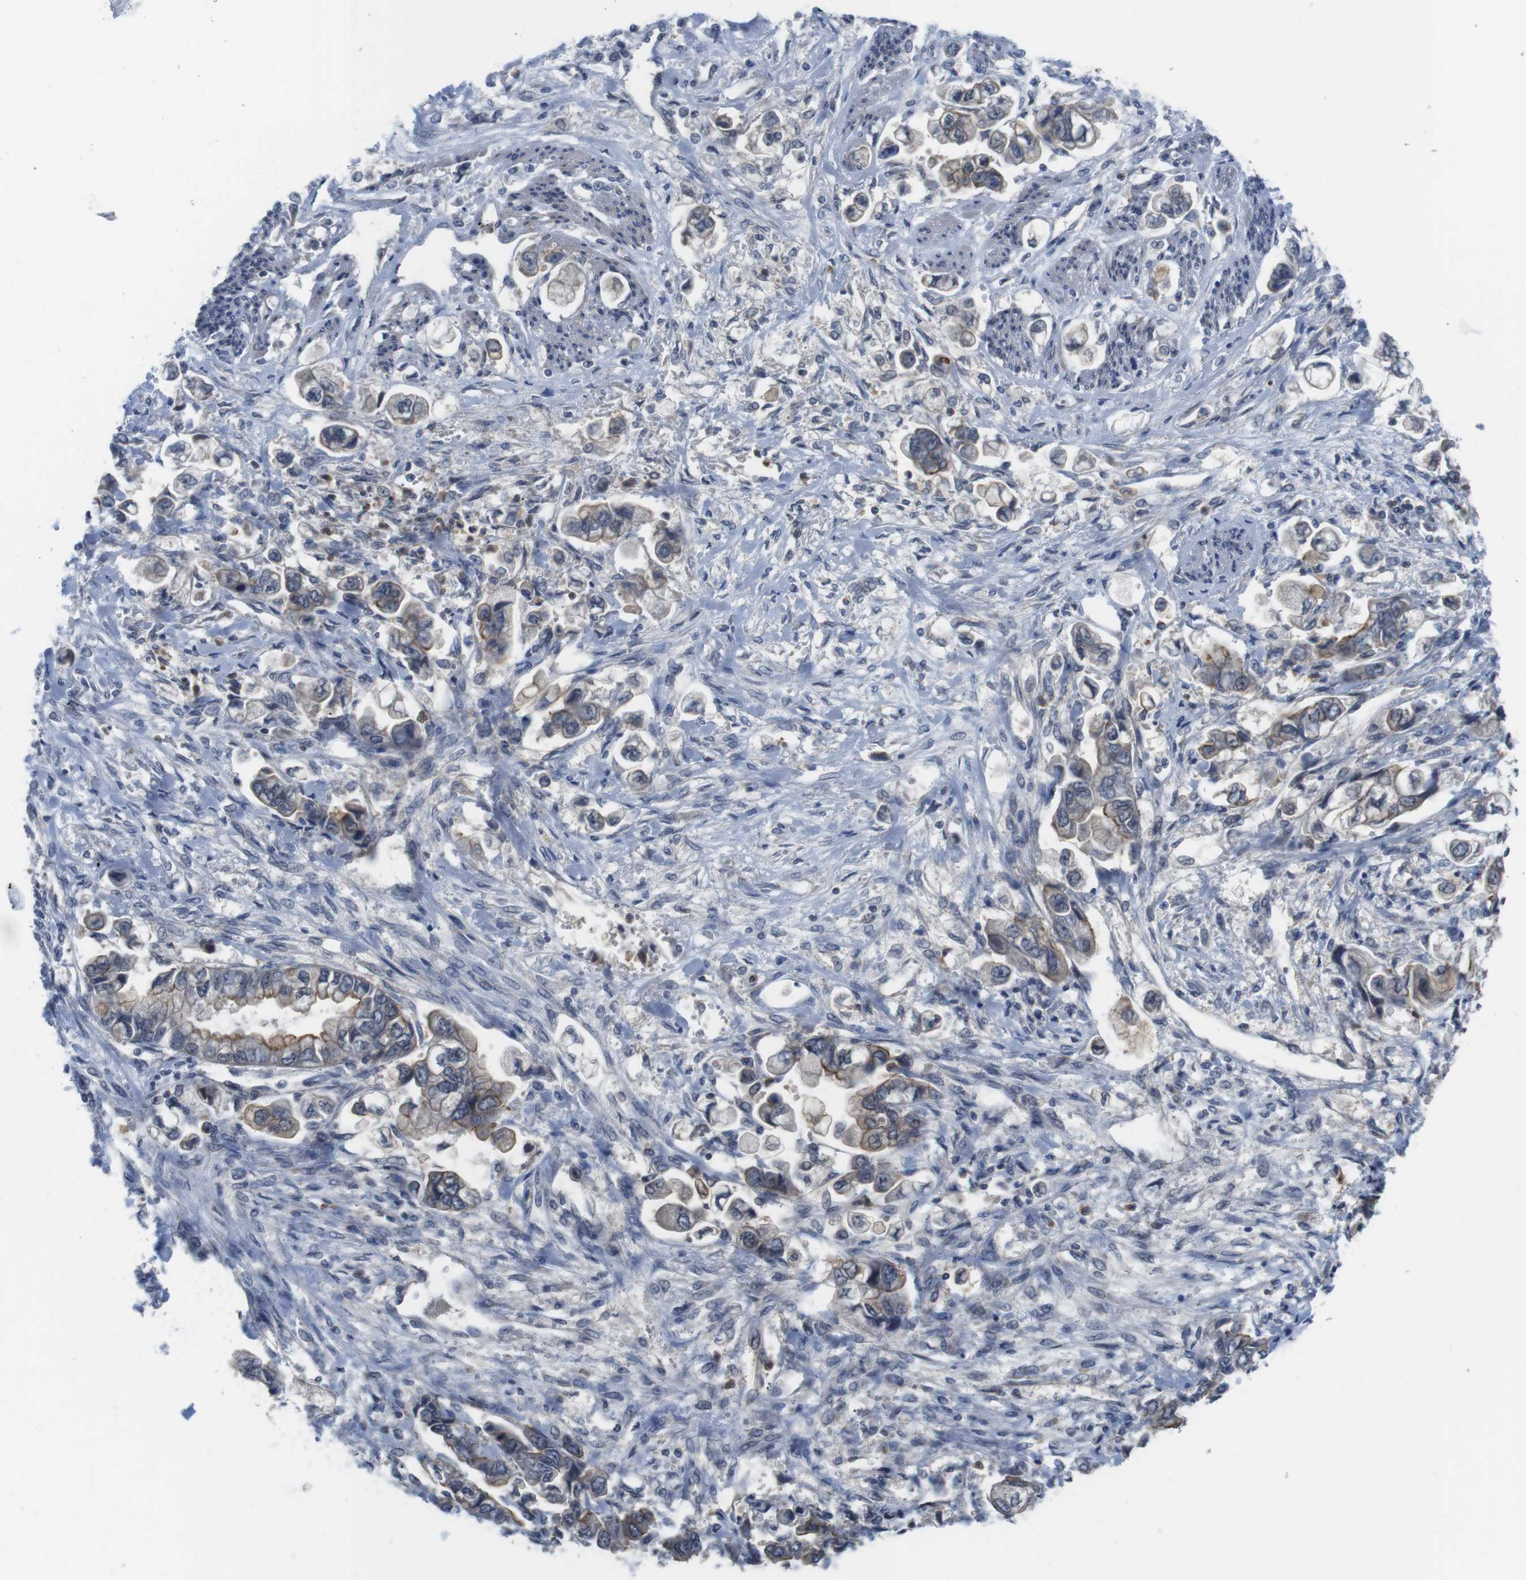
{"staining": {"intensity": "weak", "quantity": ">75%", "location": "cytoplasmic/membranous"}, "tissue": "stomach cancer", "cell_type": "Tumor cells", "image_type": "cancer", "snomed": [{"axis": "morphology", "description": "Normal tissue, NOS"}, {"axis": "morphology", "description": "Adenocarcinoma, NOS"}, {"axis": "topography", "description": "Stomach"}], "caption": "Protein expression analysis of human stomach cancer reveals weak cytoplasmic/membranous expression in about >75% of tumor cells.", "gene": "FADD", "patient": {"sex": "male", "age": 62}}